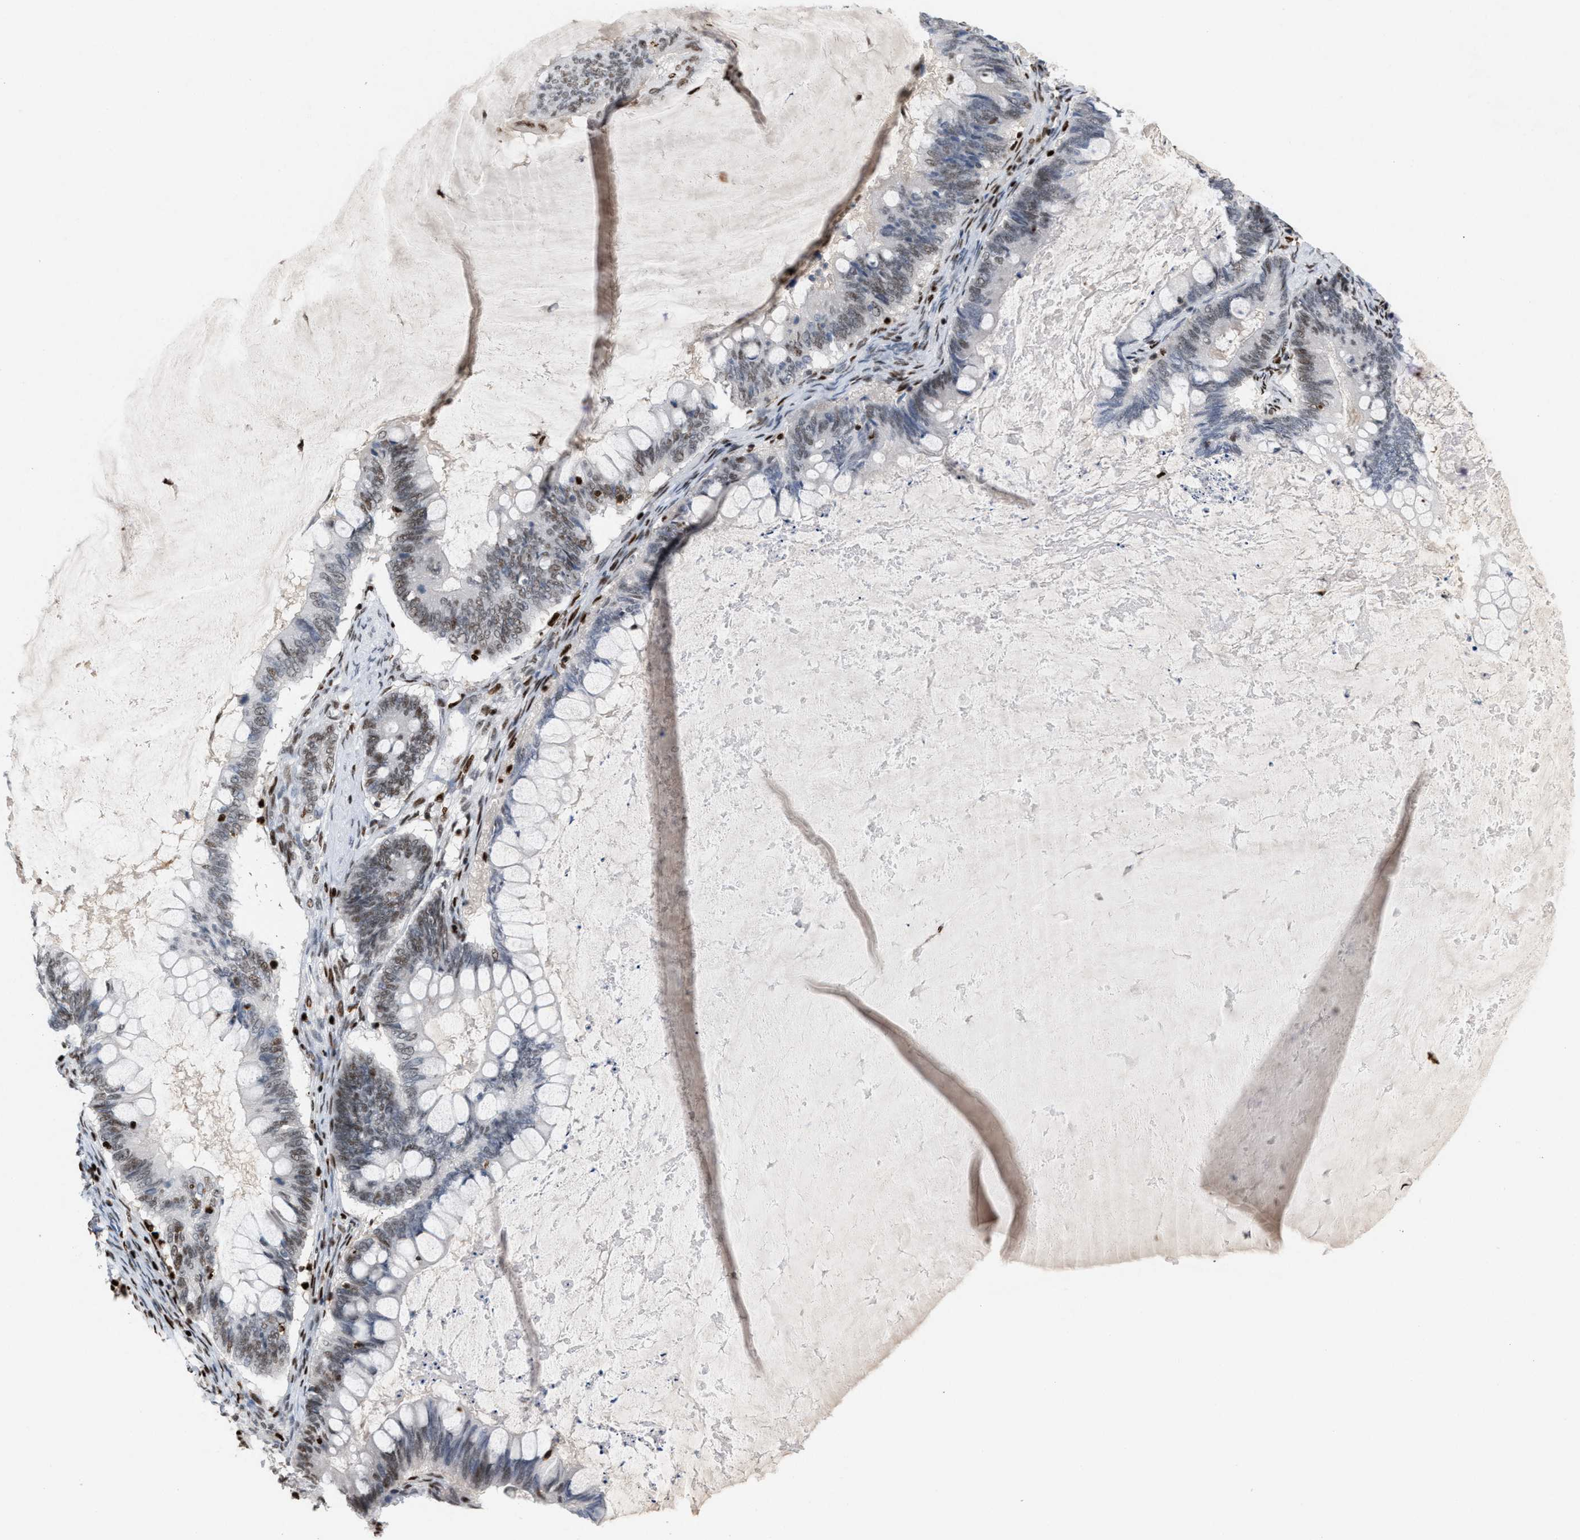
{"staining": {"intensity": "weak", "quantity": "25%-75%", "location": "nuclear"}, "tissue": "ovarian cancer", "cell_type": "Tumor cells", "image_type": "cancer", "snomed": [{"axis": "morphology", "description": "Cystadenocarcinoma, mucinous, NOS"}, {"axis": "topography", "description": "Ovary"}], "caption": "The micrograph displays staining of mucinous cystadenocarcinoma (ovarian), revealing weak nuclear protein staining (brown color) within tumor cells.", "gene": "RNASEK-C17orf49", "patient": {"sex": "female", "age": 61}}